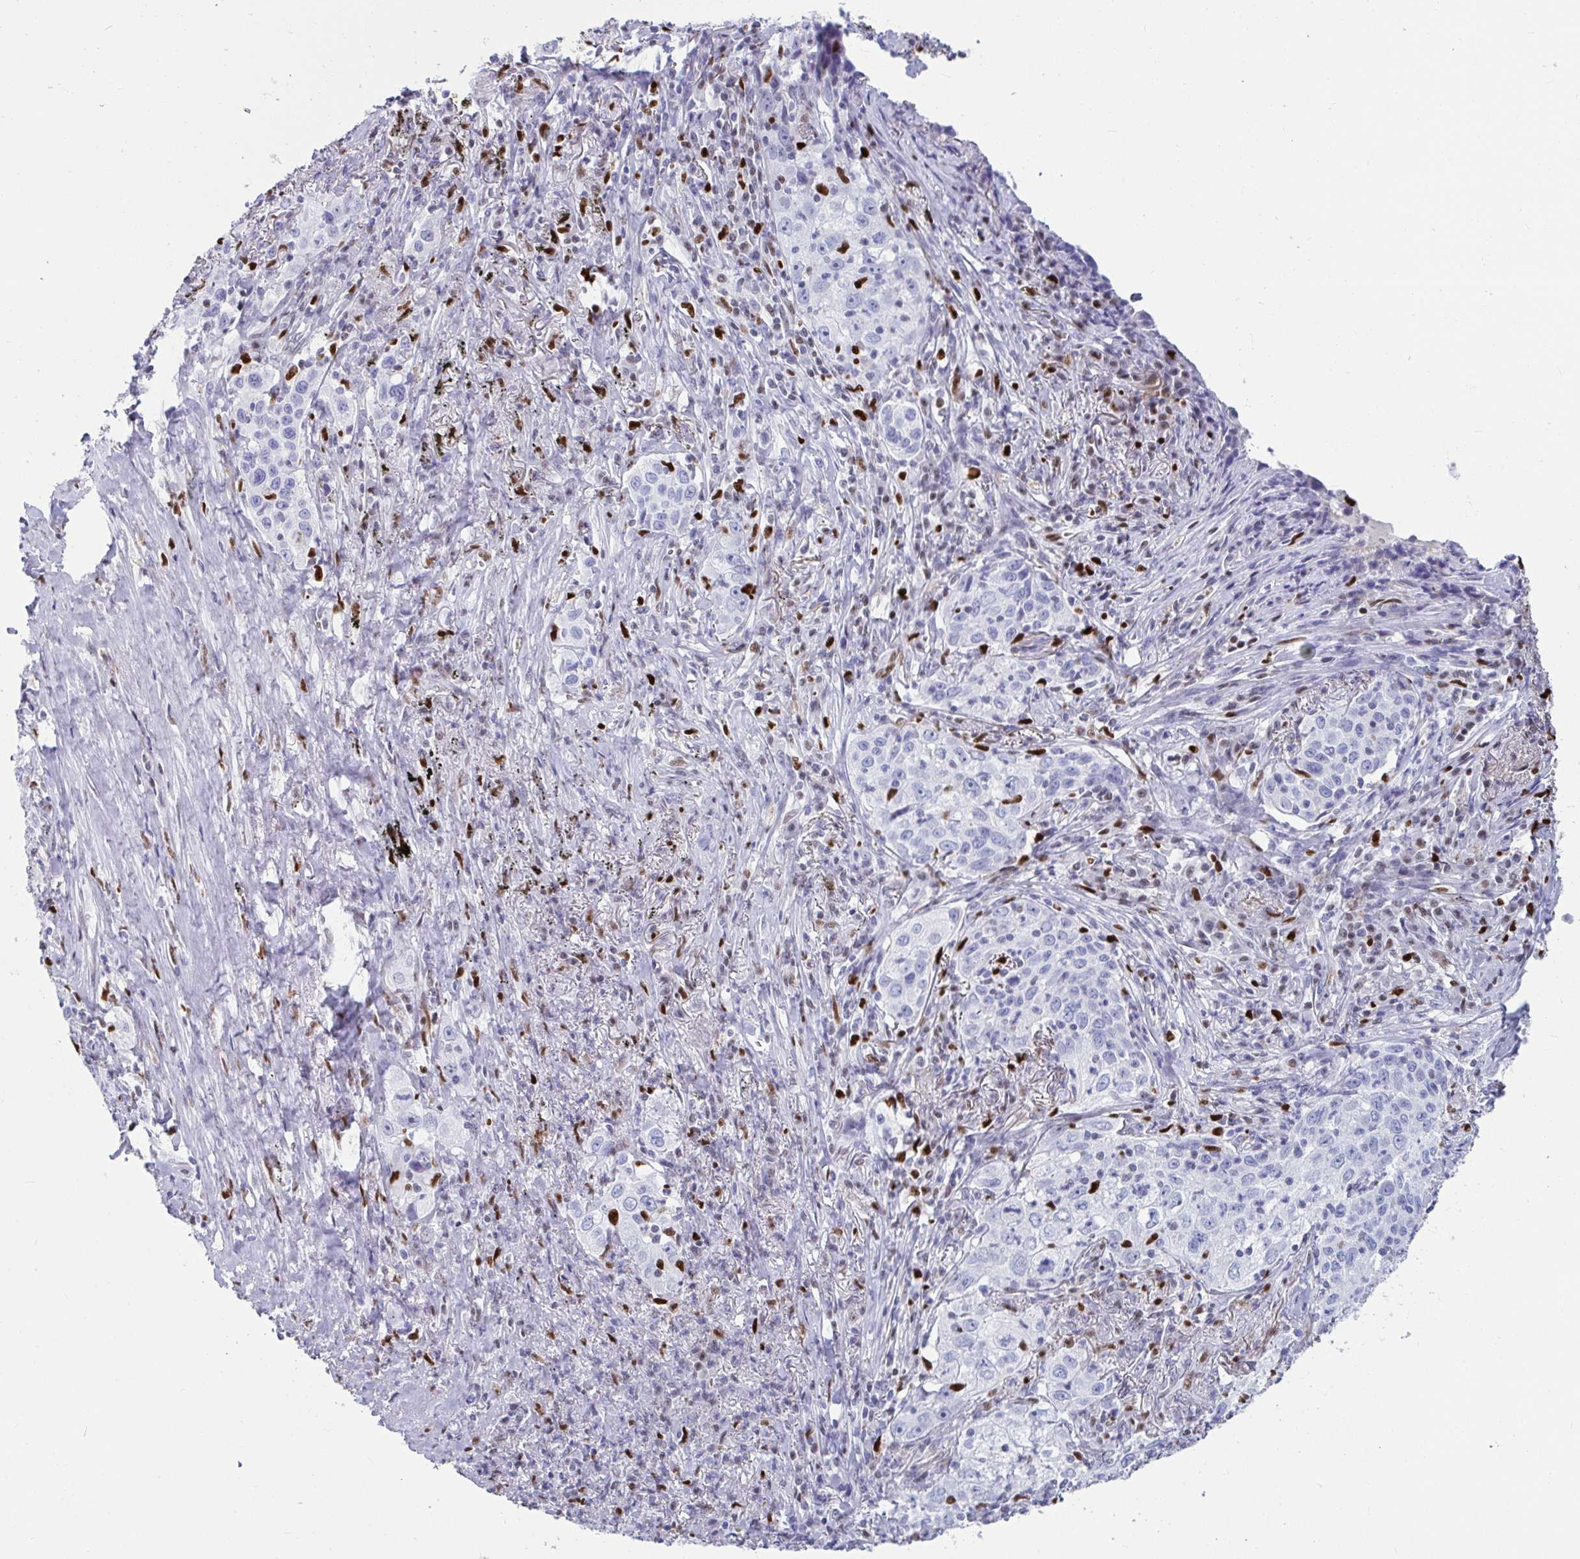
{"staining": {"intensity": "negative", "quantity": "none", "location": "none"}, "tissue": "lung cancer", "cell_type": "Tumor cells", "image_type": "cancer", "snomed": [{"axis": "morphology", "description": "Squamous cell carcinoma, NOS"}, {"axis": "topography", "description": "Lung"}], "caption": "The photomicrograph reveals no significant expression in tumor cells of lung cancer.", "gene": "ZNF586", "patient": {"sex": "male", "age": 71}}